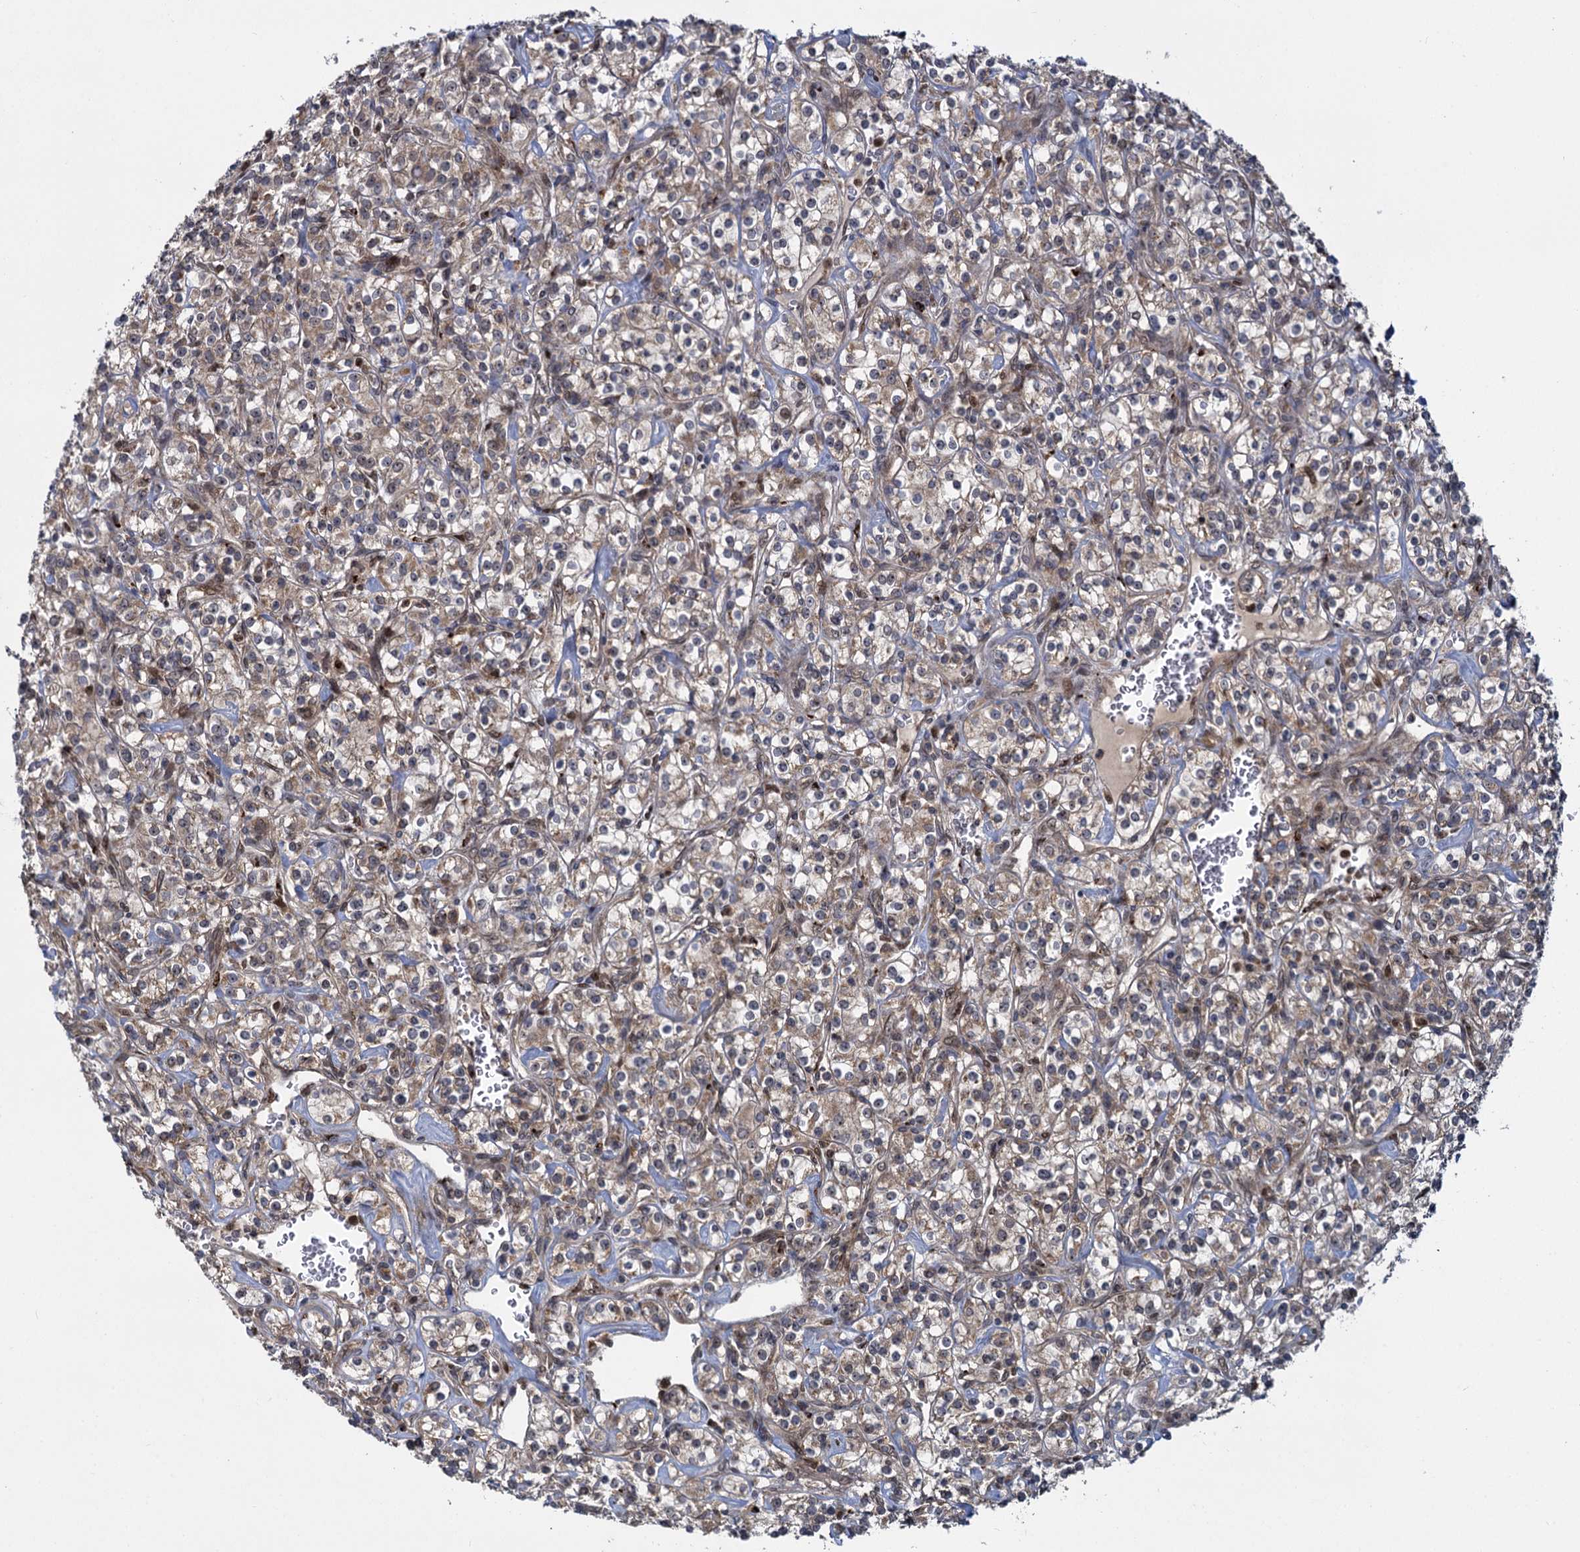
{"staining": {"intensity": "moderate", "quantity": ">75%", "location": "cytoplasmic/membranous"}, "tissue": "renal cancer", "cell_type": "Tumor cells", "image_type": "cancer", "snomed": [{"axis": "morphology", "description": "Adenocarcinoma, NOS"}, {"axis": "topography", "description": "Kidney"}], "caption": "This photomicrograph shows immunohistochemistry staining of renal cancer, with medium moderate cytoplasmic/membranous staining in approximately >75% of tumor cells.", "gene": "GAL3ST4", "patient": {"sex": "male", "age": 77}}